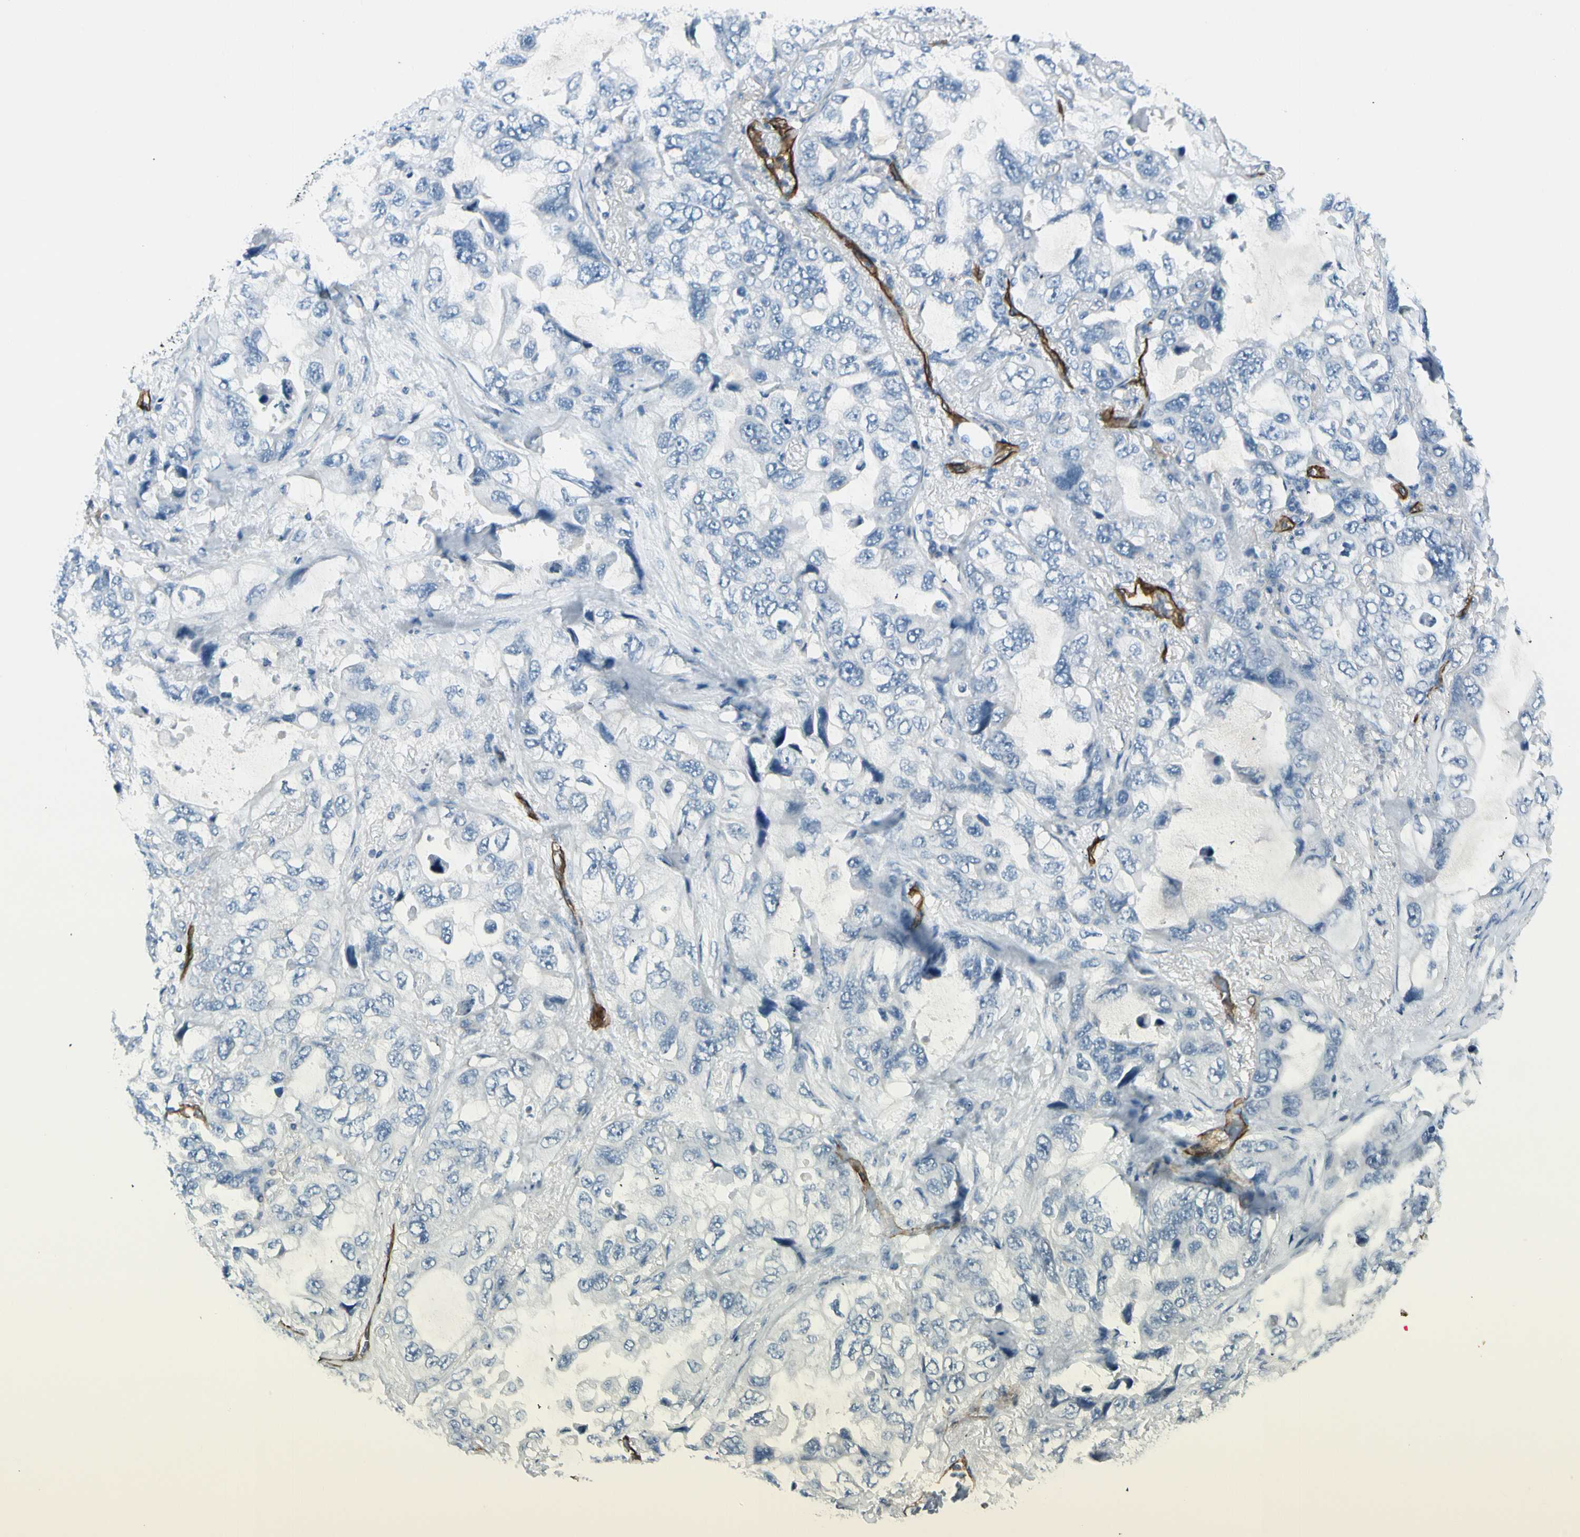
{"staining": {"intensity": "negative", "quantity": "none", "location": "none"}, "tissue": "lung cancer", "cell_type": "Tumor cells", "image_type": "cancer", "snomed": [{"axis": "morphology", "description": "Squamous cell carcinoma, NOS"}, {"axis": "topography", "description": "Lung"}], "caption": "Immunohistochemistry (IHC) image of lung squamous cell carcinoma stained for a protein (brown), which exhibits no positivity in tumor cells.", "gene": "CD93", "patient": {"sex": "female", "age": 73}}